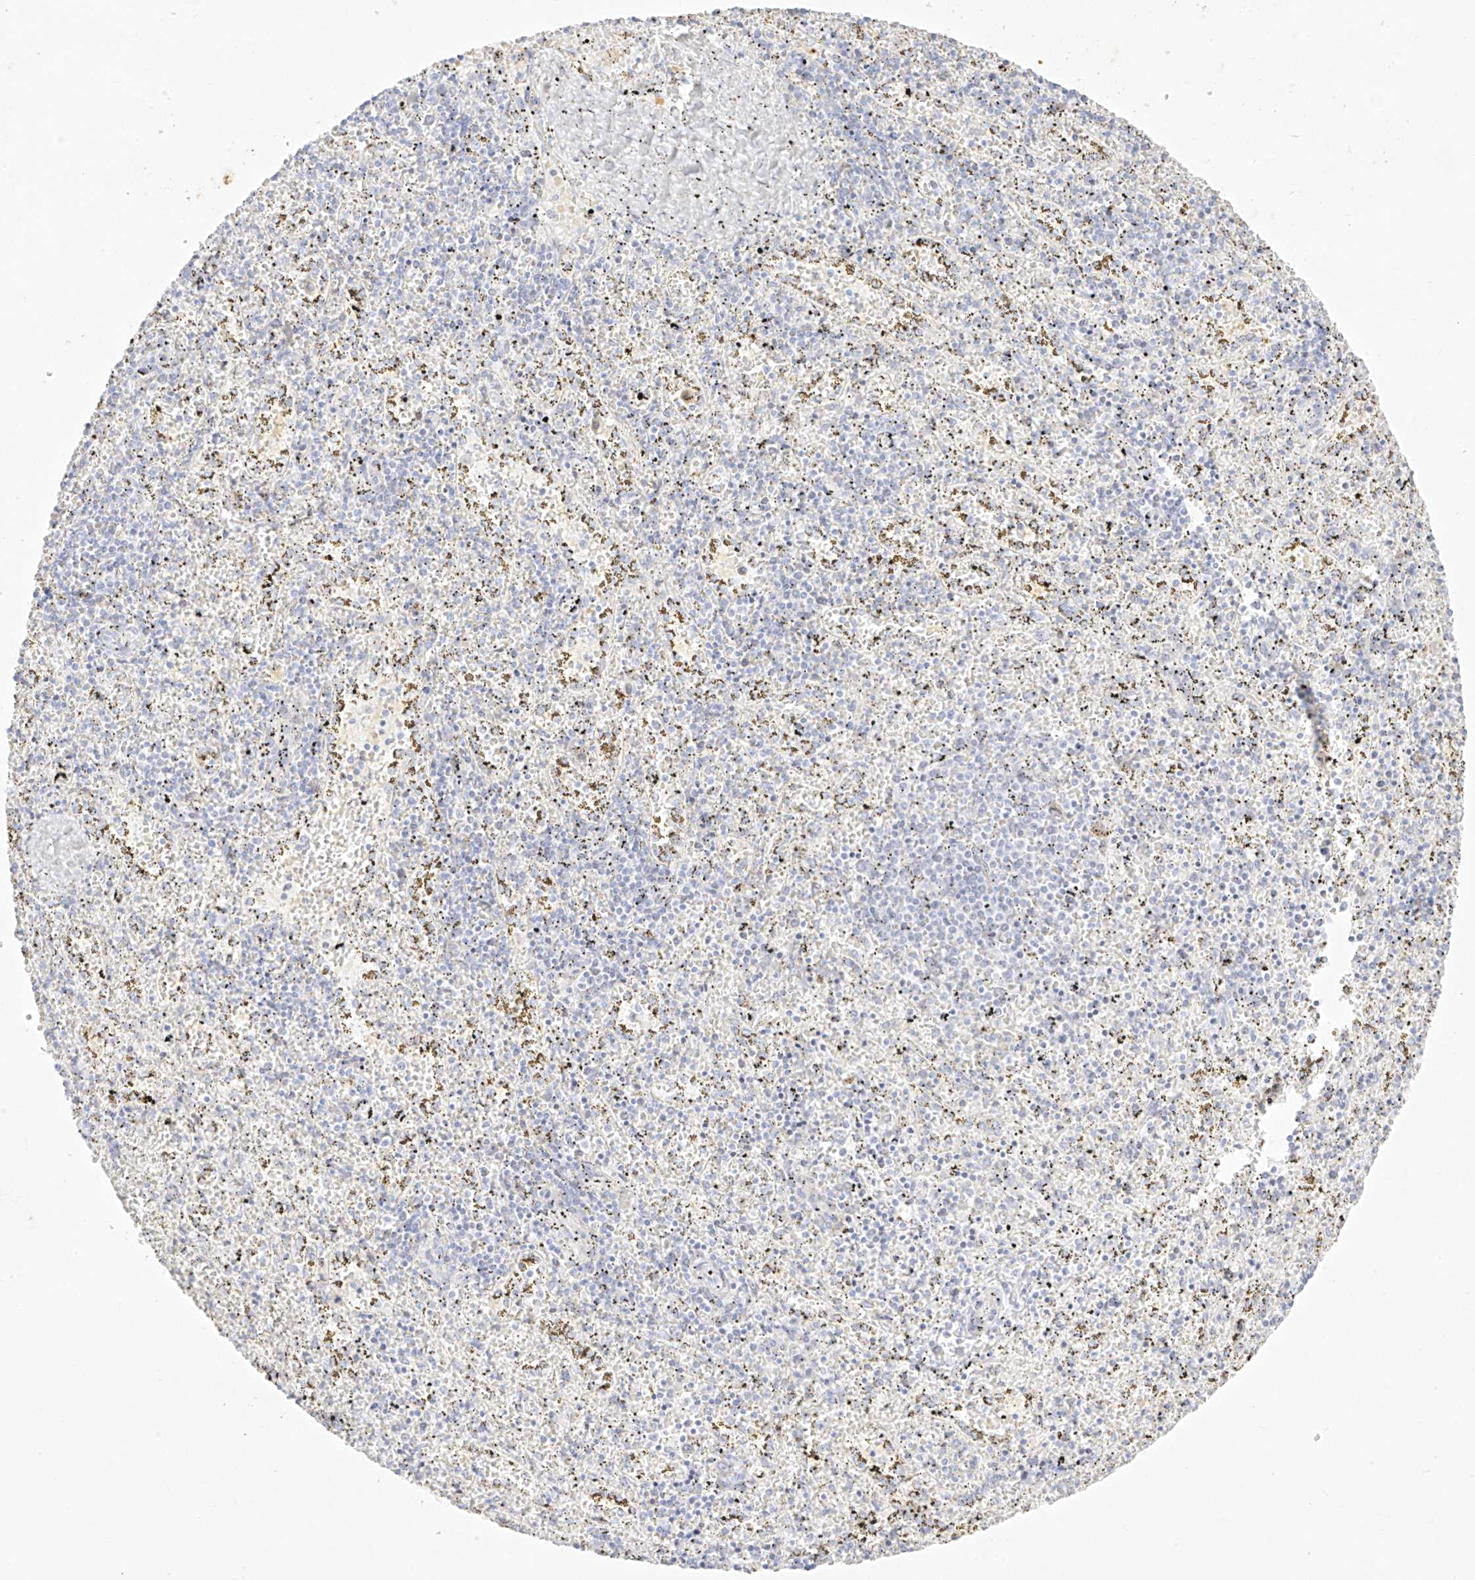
{"staining": {"intensity": "negative", "quantity": "none", "location": "none"}, "tissue": "spleen", "cell_type": "Cells in red pulp", "image_type": "normal", "snomed": [{"axis": "morphology", "description": "Normal tissue, NOS"}, {"axis": "topography", "description": "Spleen"}], "caption": "A histopathology image of spleen stained for a protein shows no brown staining in cells in red pulp. (Stains: DAB (3,3'-diaminobenzidine) immunohistochemistry with hematoxylin counter stain, Microscopy: brightfield microscopy at high magnification).", "gene": "TGM4", "patient": {"sex": "male", "age": 11}}